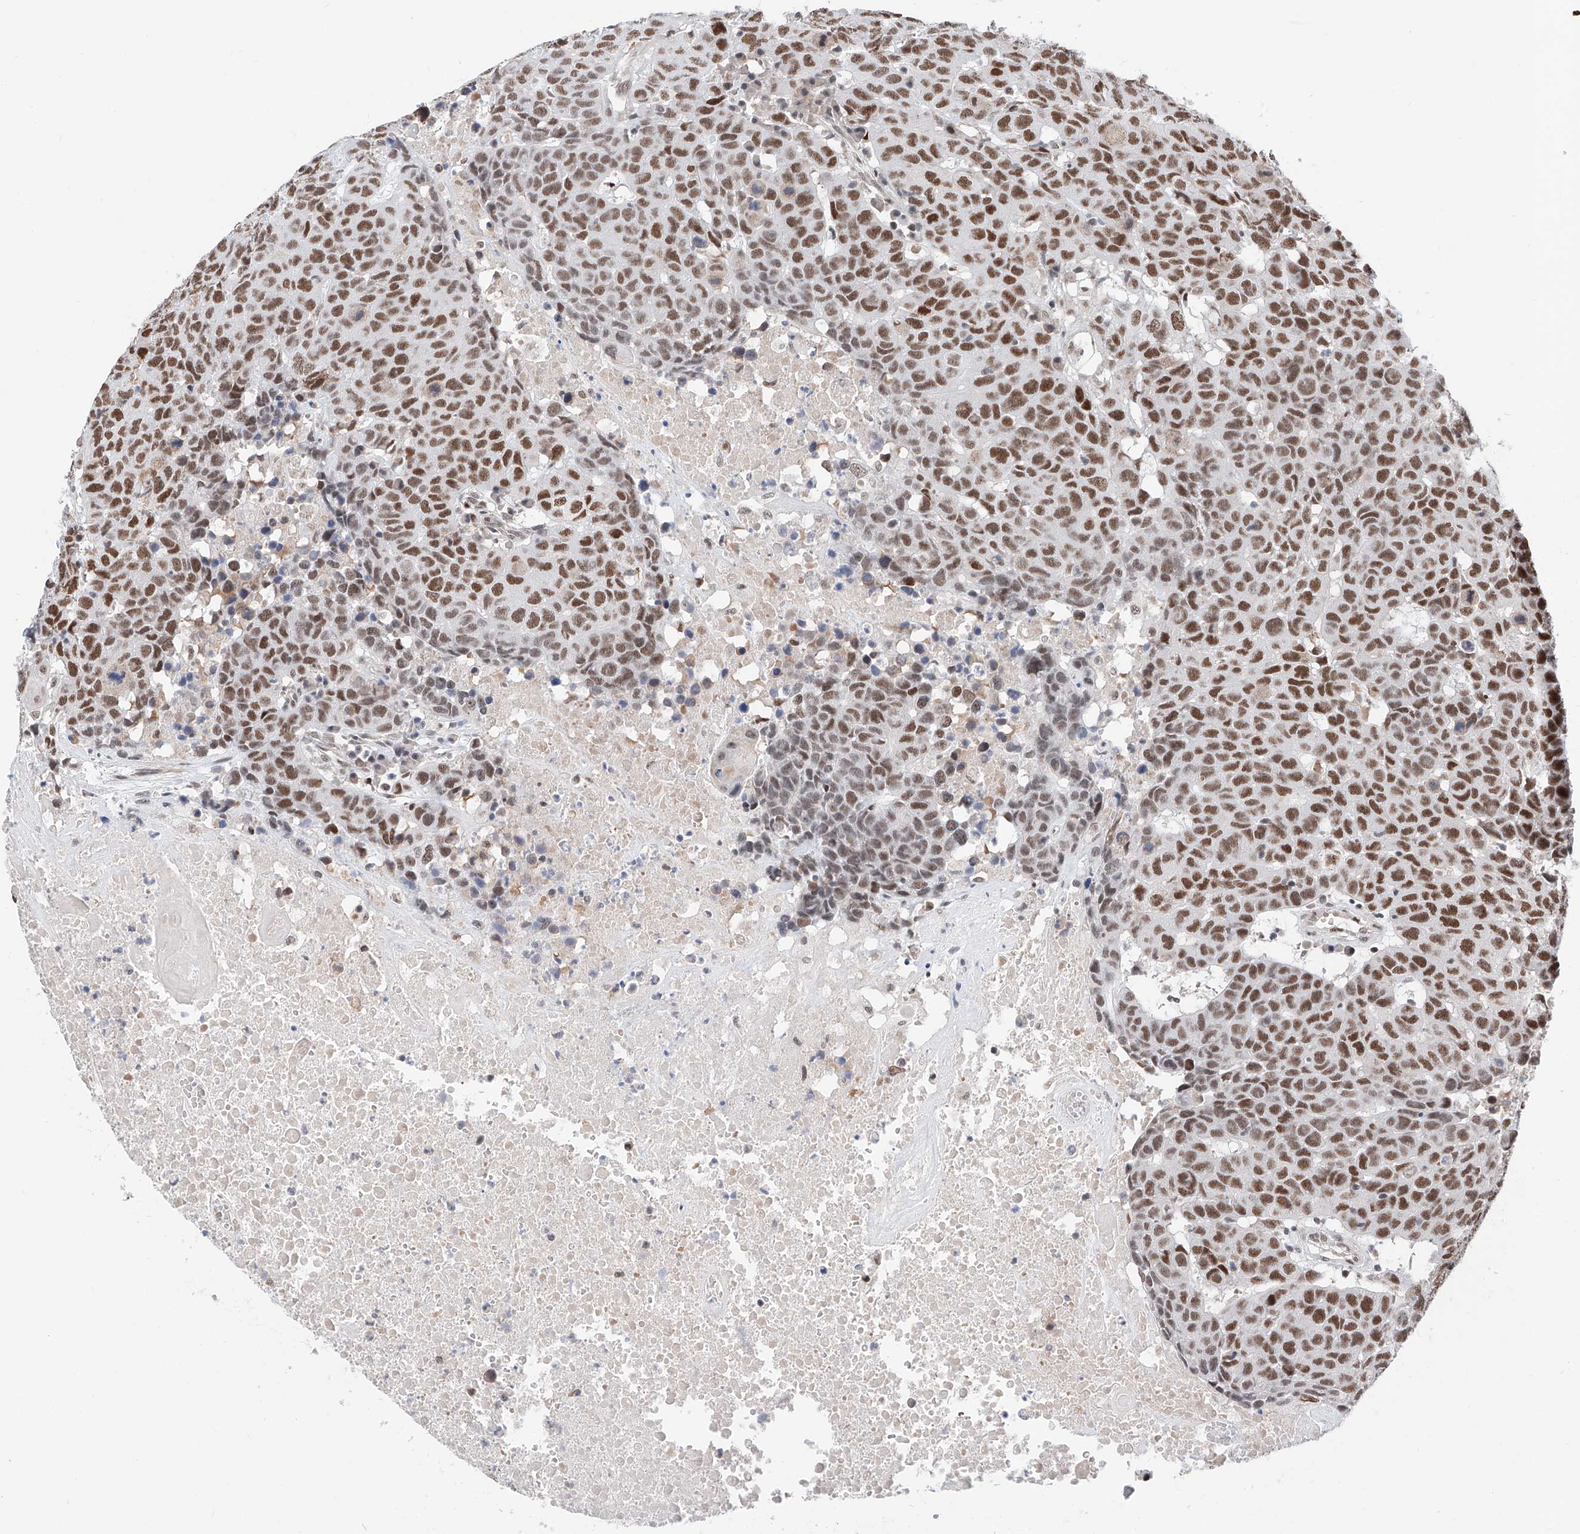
{"staining": {"intensity": "moderate", "quantity": ">75%", "location": "nuclear"}, "tissue": "head and neck cancer", "cell_type": "Tumor cells", "image_type": "cancer", "snomed": [{"axis": "morphology", "description": "Squamous cell carcinoma, NOS"}, {"axis": "topography", "description": "Head-Neck"}], "caption": "An immunohistochemistry (IHC) photomicrograph of tumor tissue is shown. Protein staining in brown highlights moderate nuclear positivity in head and neck squamous cell carcinoma within tumor cells.", "gene": "SNRNP200", "patient": {"sex": "male", "age": 66}}